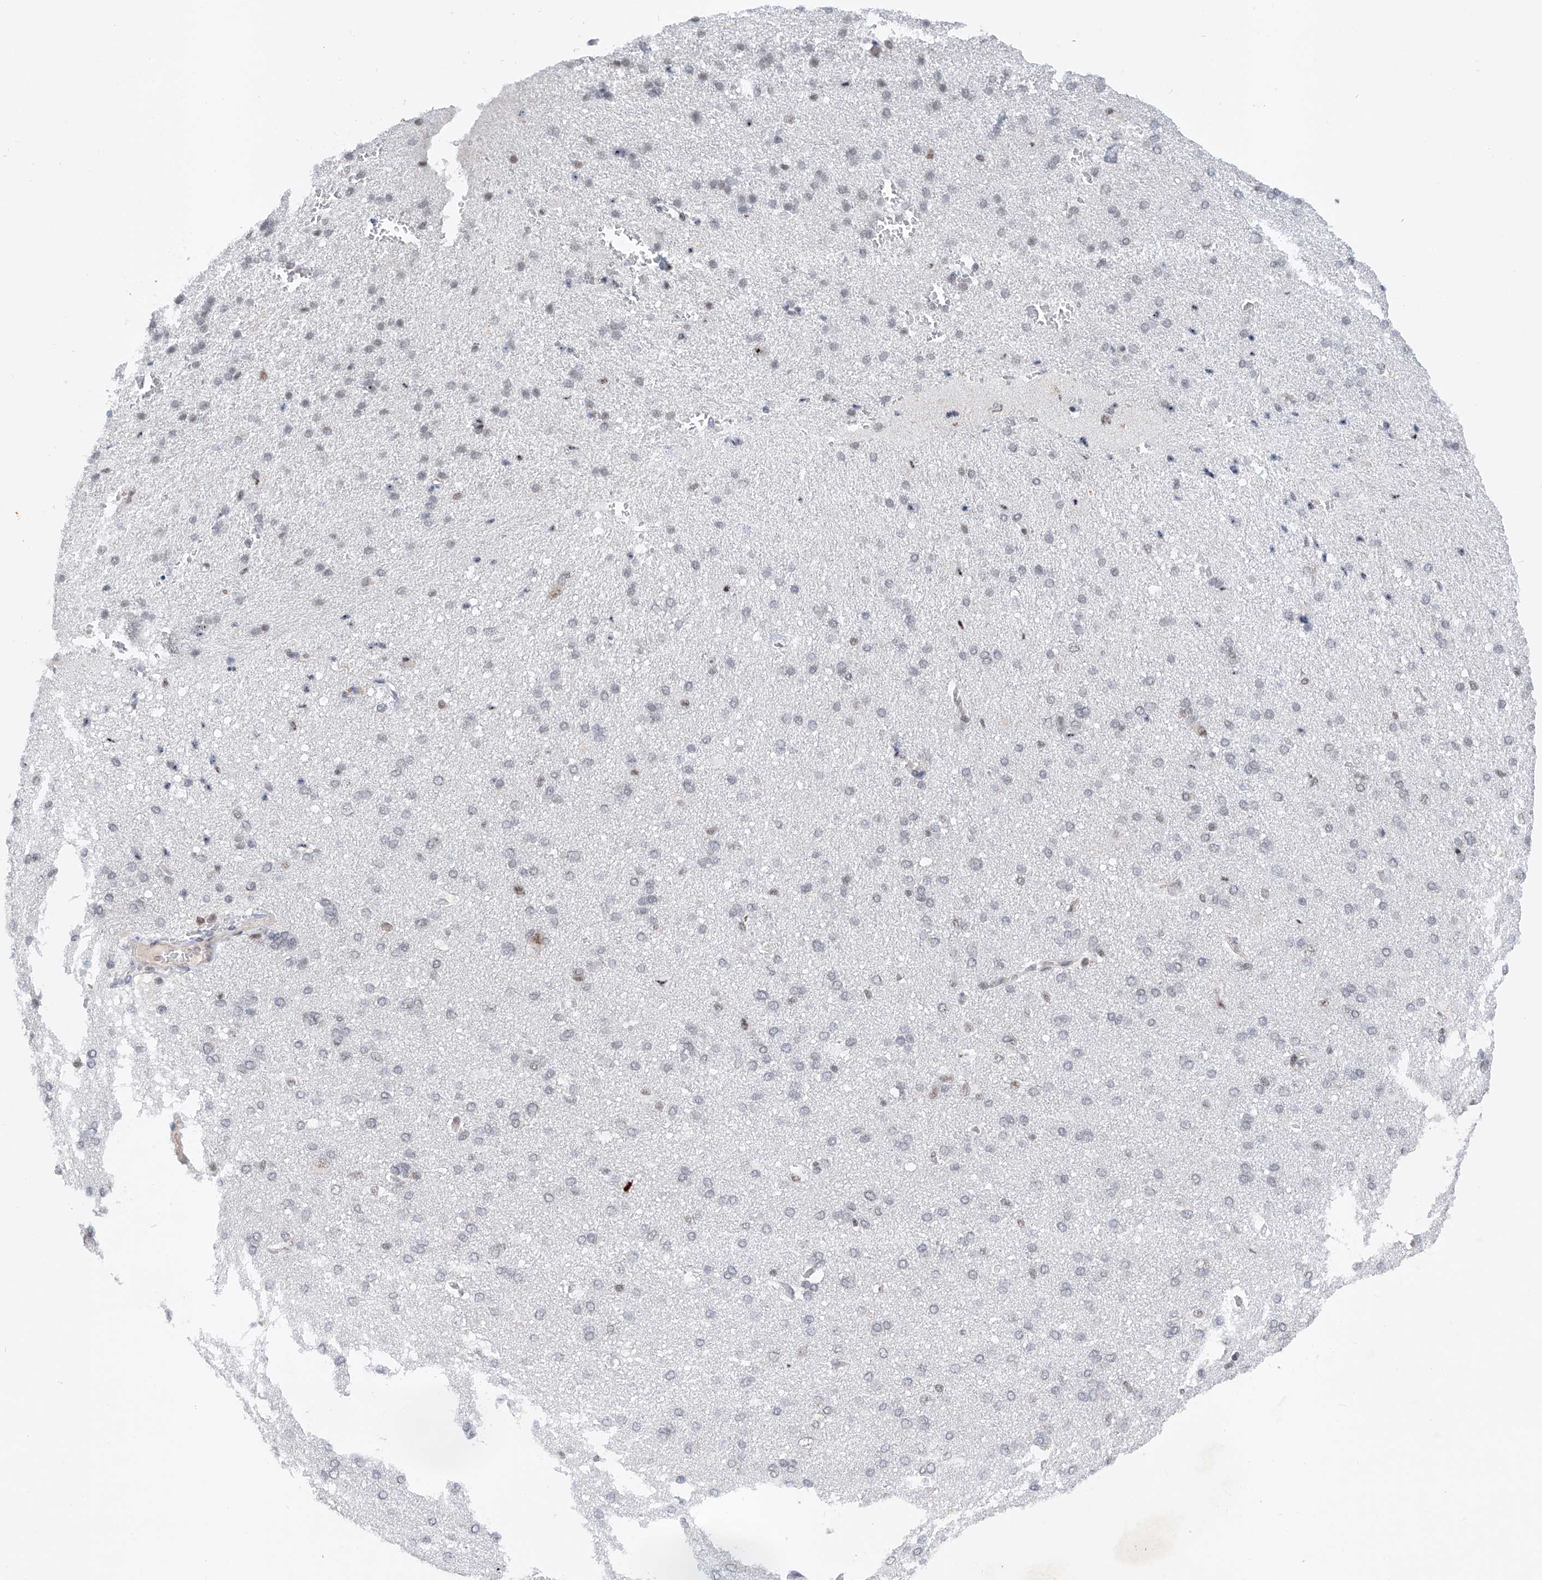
{"staining": {"intensity": "negative", "quantity": "none", "location": "none"}, "tissue": "cerebral cortex", "cell_type": "Endothelial cells", "image_type": "normal", "snomed": [{"axis": "morphology", "description": "Normal tissue, NOS"}, {"axis": "topography", "description": "Cerebral cortex"}], "caption": "Immunohistochemistry of unremarkable human cerebral cortex demonstrates no staining in endothelial cells.", "gene": "SNRNP200", "patient": {"sex": "male", "age": 62}}